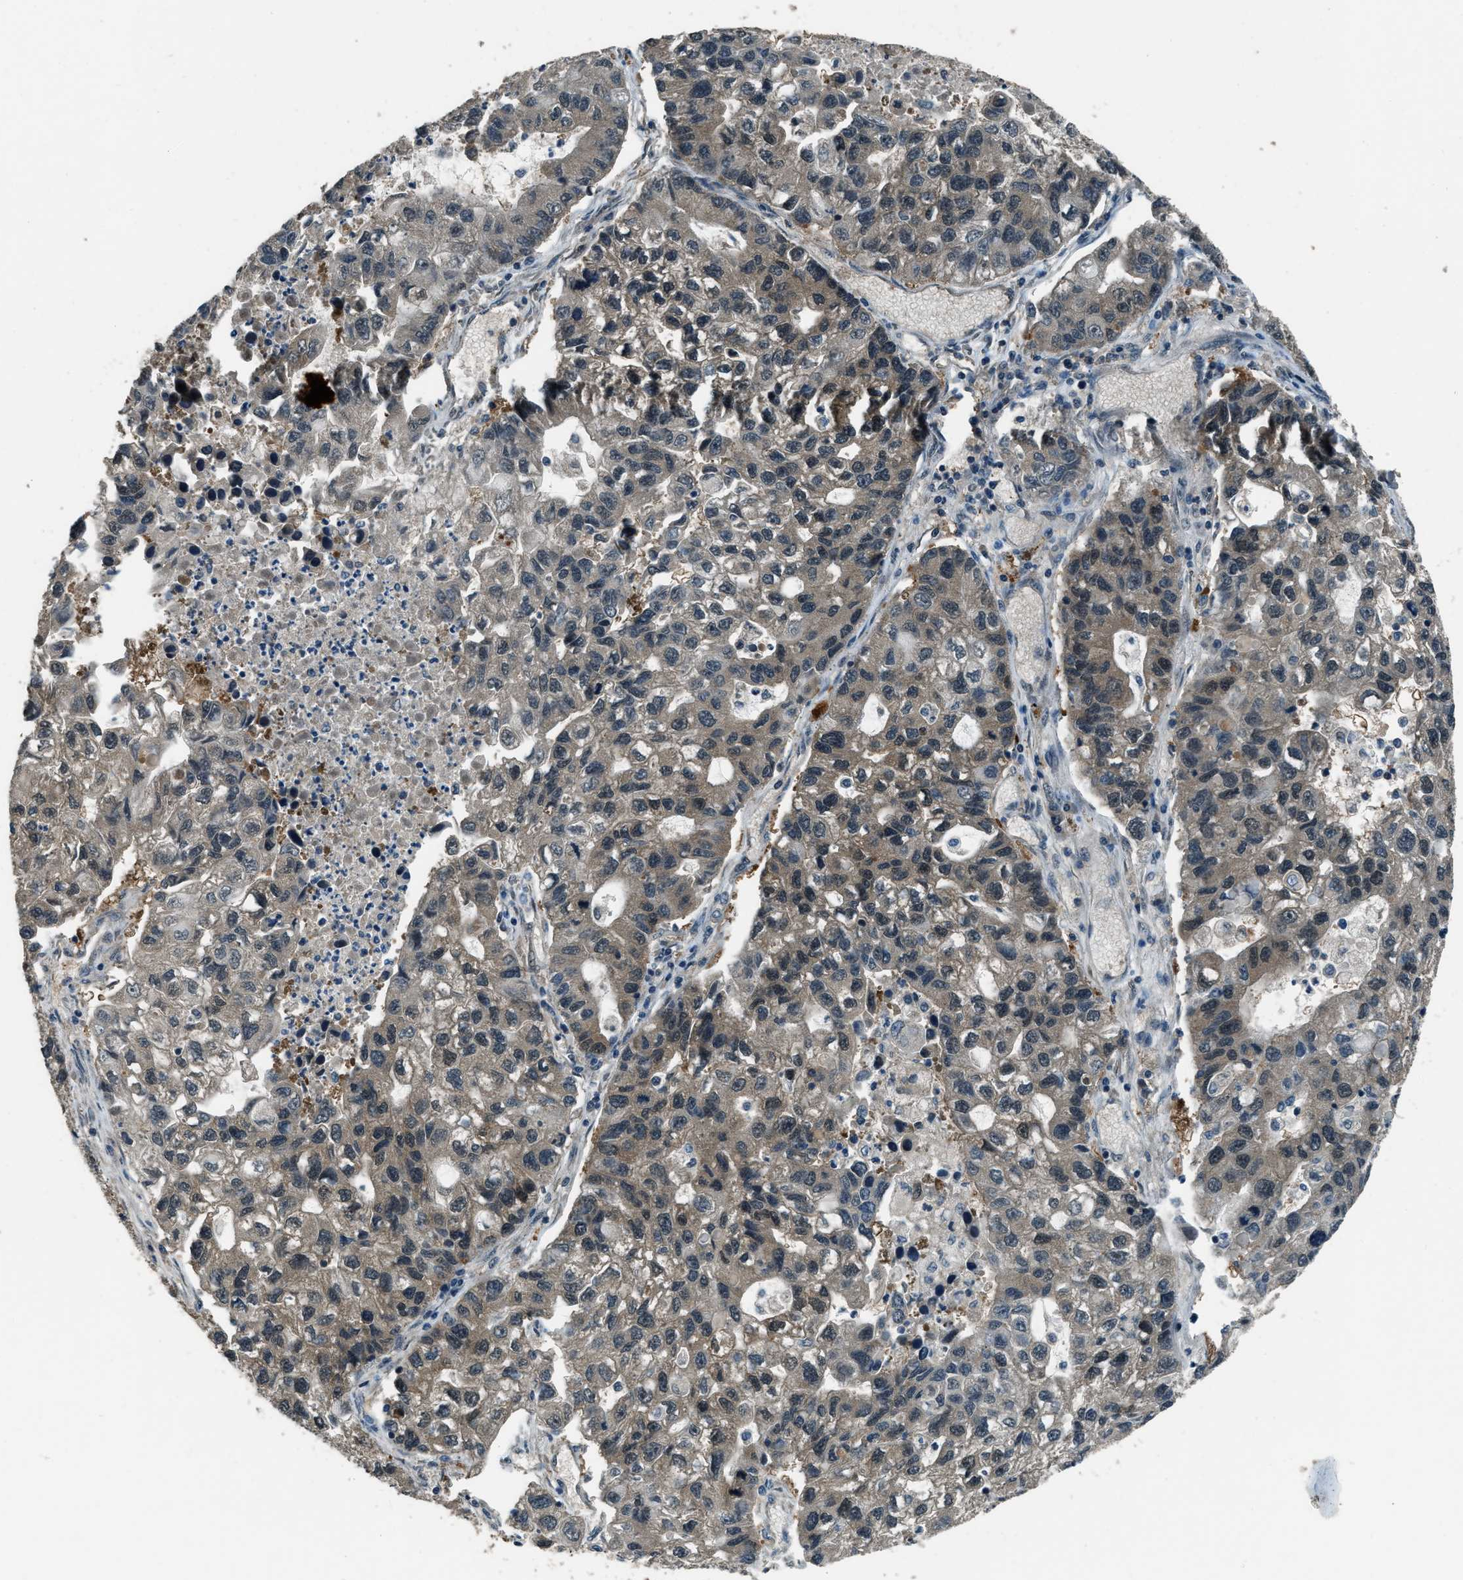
{"staining": {"intensity": "weak", "quantity": ">75%", "location": "cytoplasmic/membranous"}, "tissue": "lung cancer", "cell_type": "Tumor cells", "image_type": "cancer", "snomed": [{"axis": "morphology", "description": "Adenocarcinoma, NOS"}, {"axis": "topography", "description": "Lung"}], "caption": "Brown immunohistochemical staining in human lung cancer exhibits weak cytoplasmic/membranous positivity in approximately >75% of tumor cells.", "gene": "NUDCD3", "patient": {"sex": "female", "age": 51}}